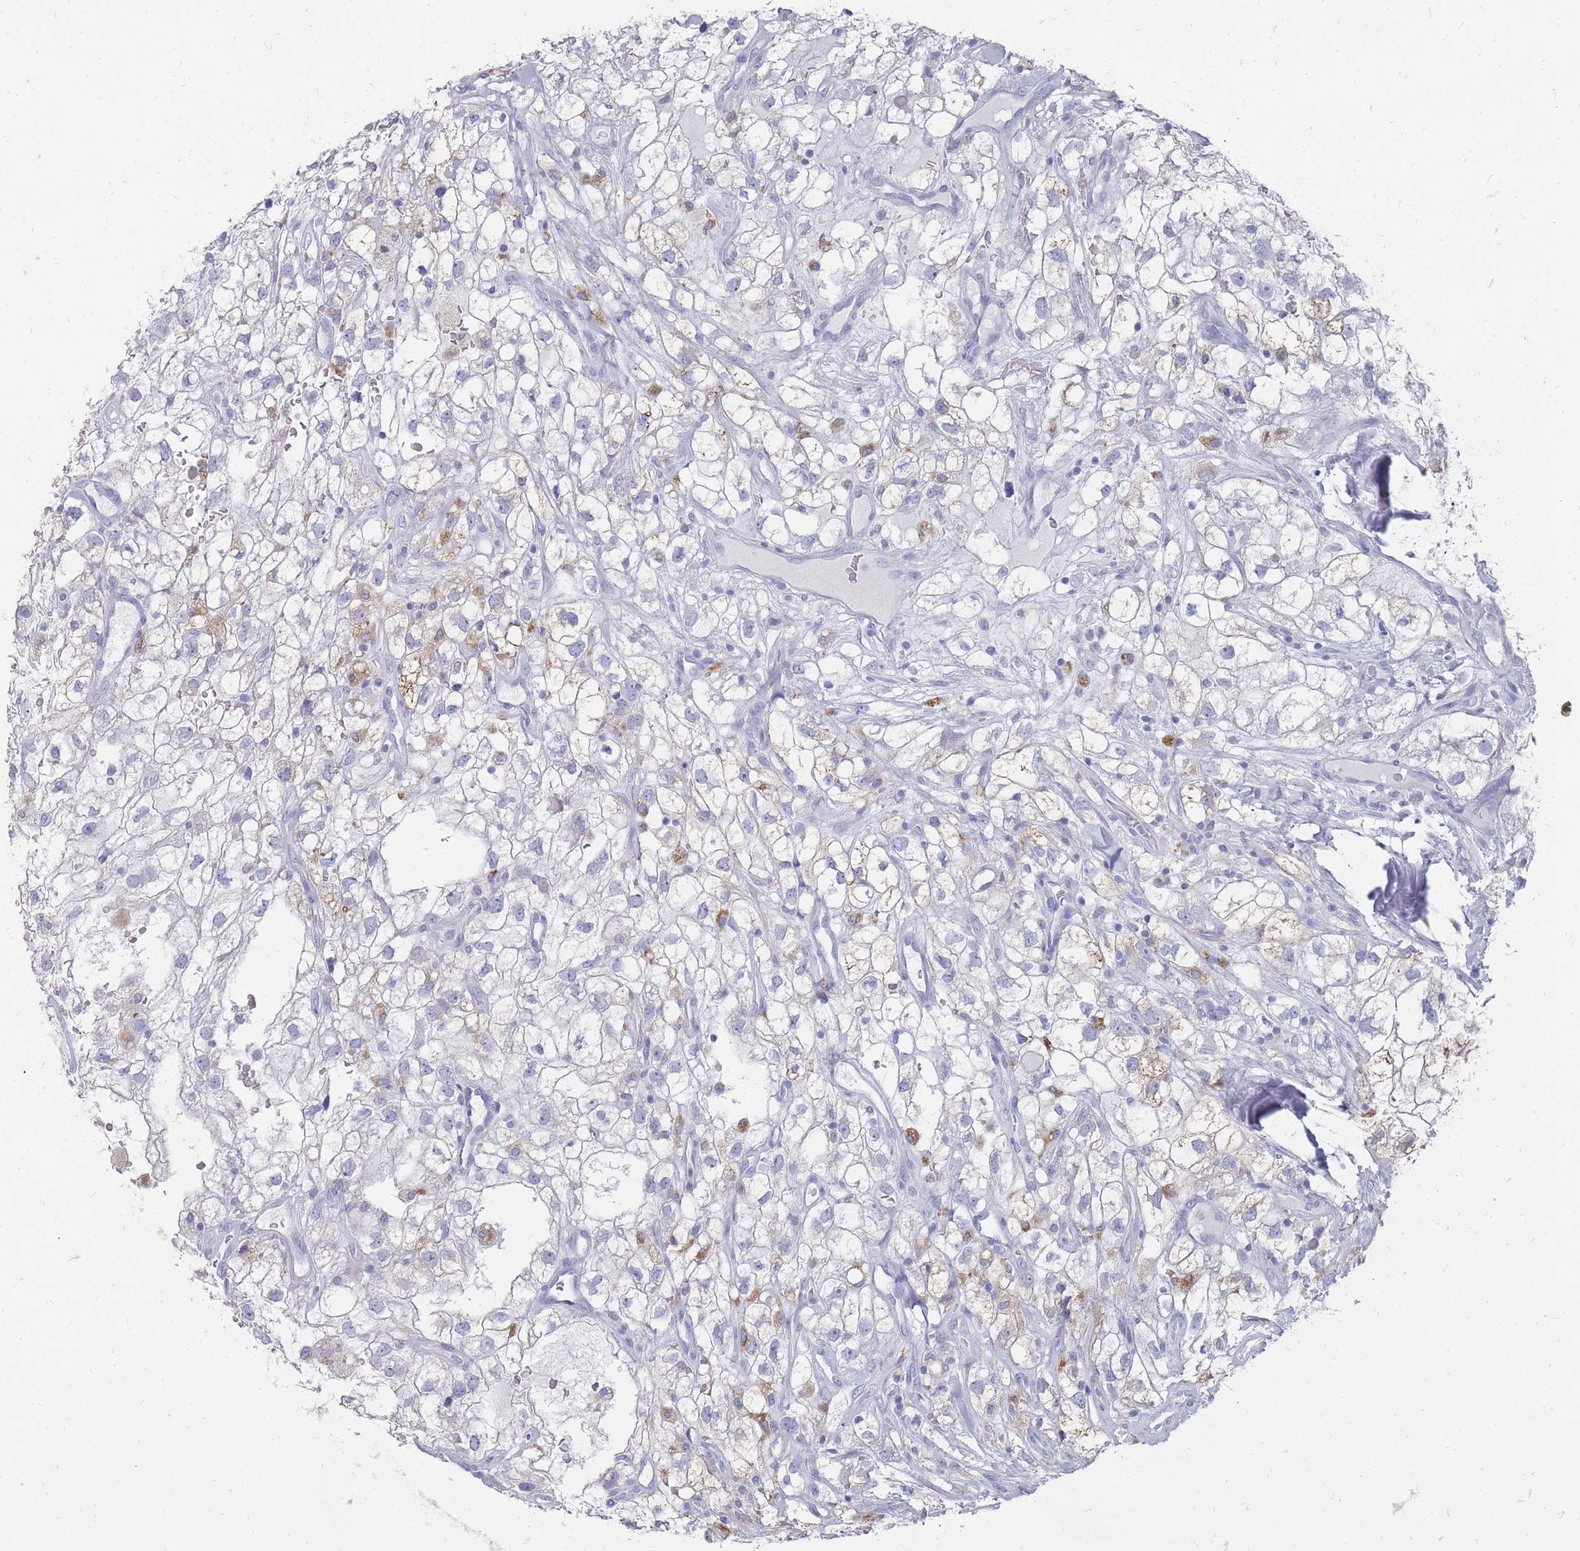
{"staining": {"intensity": "weak", "quantity": "<25%", "location": "cytoplasmic/membranous"}, "tissue": "renal cancer", "cell_type": "Tumor cells", "image_type": "cancer", "snomed": [{"axis": "morphology", "description": "Adenocarcinoma, NOS"}, {"axis": "topography", "description": "Kidney"}], "caption": "High magnification brightfield microscopy of renal adenocarcinoma stained with DAB (3,3'-diaminobenzidine) (brown) and counterstained with hematoxylin (blue): tumor cells show no significant positivity.", "gene": "OTULINL", "patient": {"sex": "male", "age": 59}}